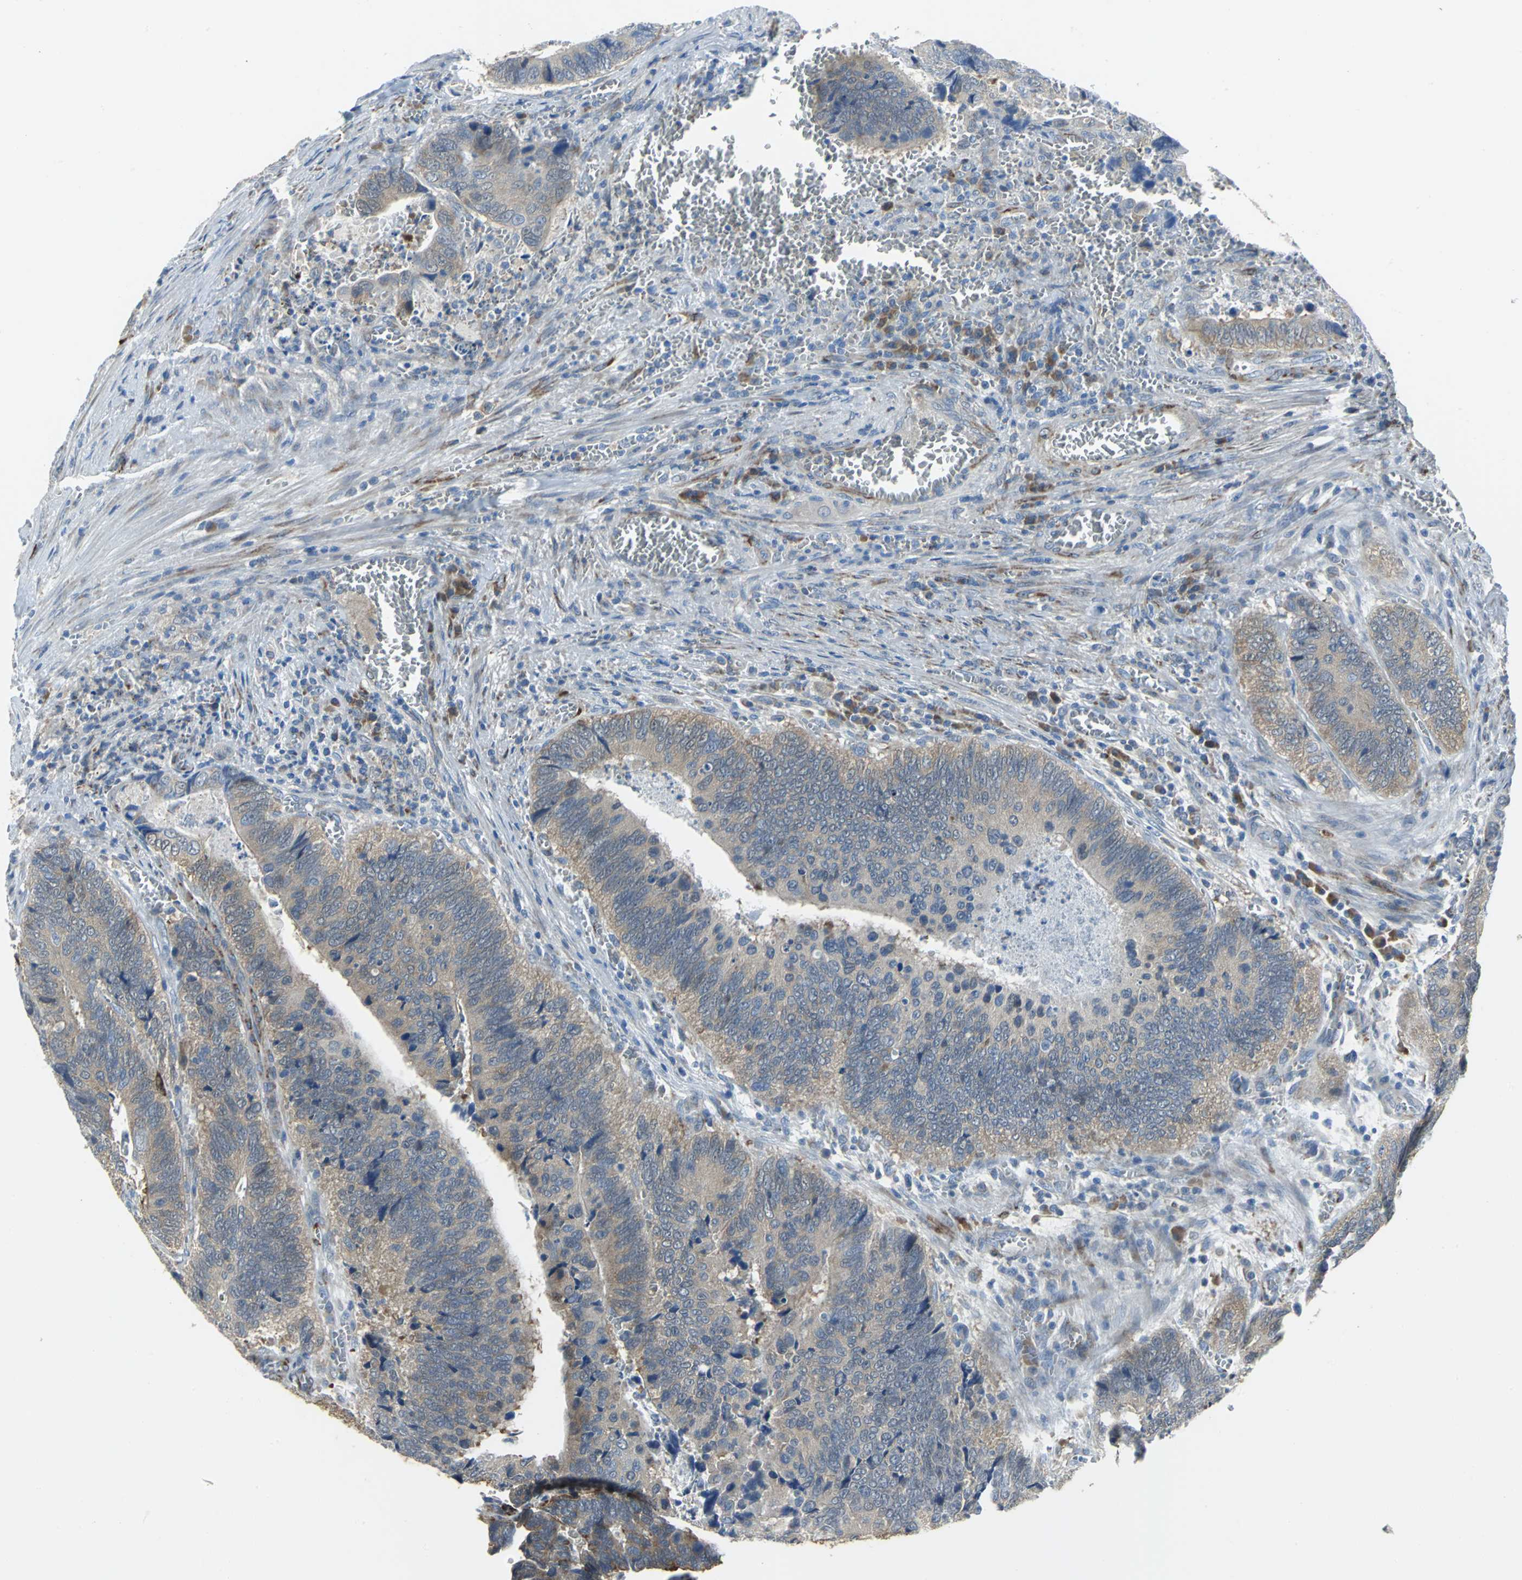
{"staining": {"intensity": "weak", "quantity": ">75%", "location": "cytoplasmic/membranous"}, "tissue": "colorectal cancer", "cell_type": "Tumor cells", "image_type": "cancer", "snomed": [{"axis": "morphology", "description": "Adenocarcinoma, NOS"}, {"axis": "topography", "description": "Colon"}], "caption": "This photomicrograph reveals IHC staining of human adenocarcinoma (colorectal), with low weak cytoplasmic/membranous positivity in about >75% of tumor cells.", "gene": "EIF5A", "patient": {"sex": "male", "age": 72}}